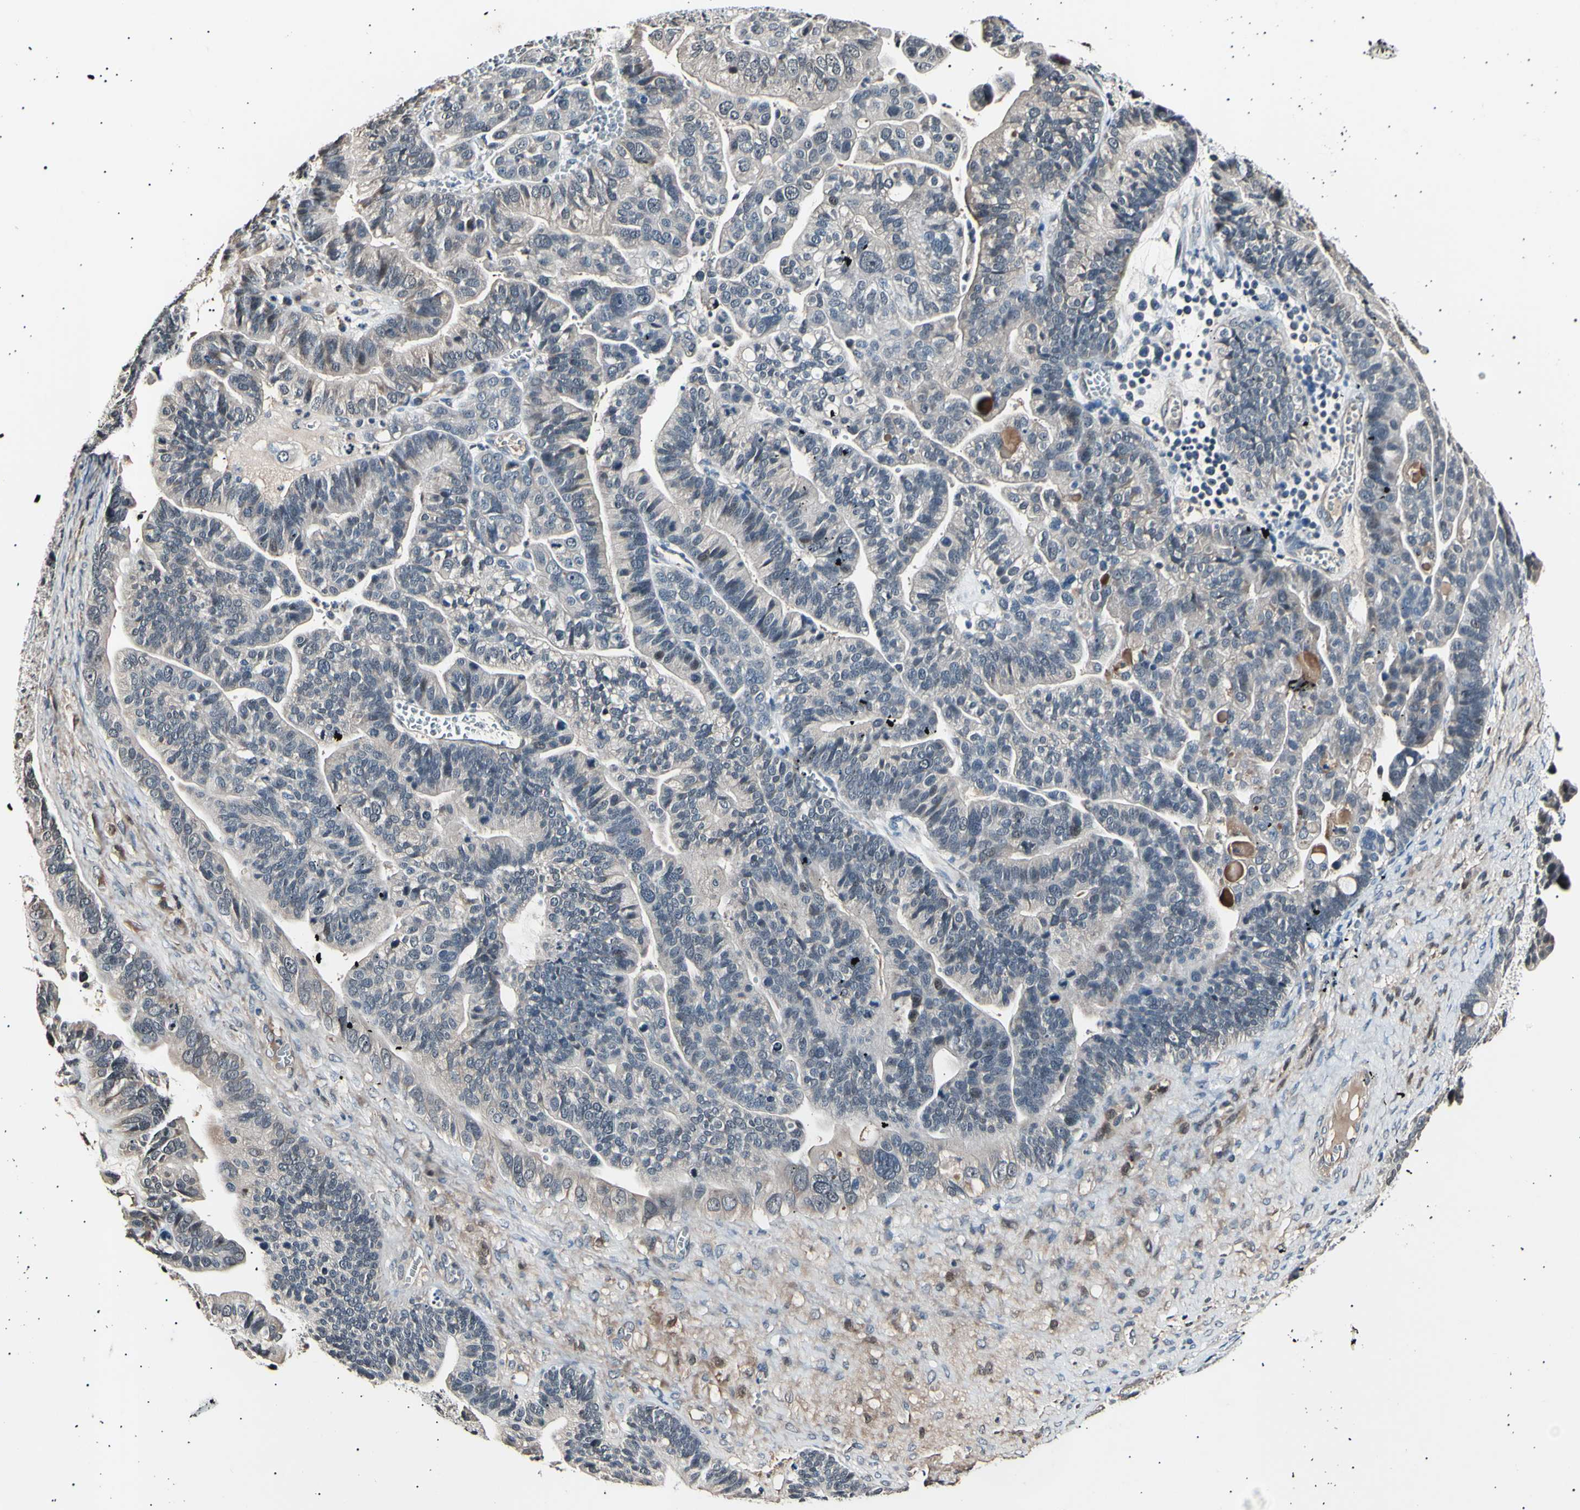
{"staining": {"intensity": "weak", "quantity": "<25%", "location": "cytoplasmic/membranous"}, "tissue": "ovarian cancer", "cell_type": "Tumor cells", "image_type": "cancer", "snomed": [{"axis": "morphology", "description": "Cystadenocarcinoma, serous, NOS"}, {"axis": "topography", "description": "Ovary"}], "caption": "Tumor cells are negative for brown protein staining in ovarian serous cystadenocarcinoma. Brightfield microscopy of immunohistochemistry (IHC) stained with DAB (3,3'-diaminobenzidine) (brown) and hematoxylin (blue), captured at high magnification.", "gene": "AK1", "patient": {"sex": "female", "age": 56}}